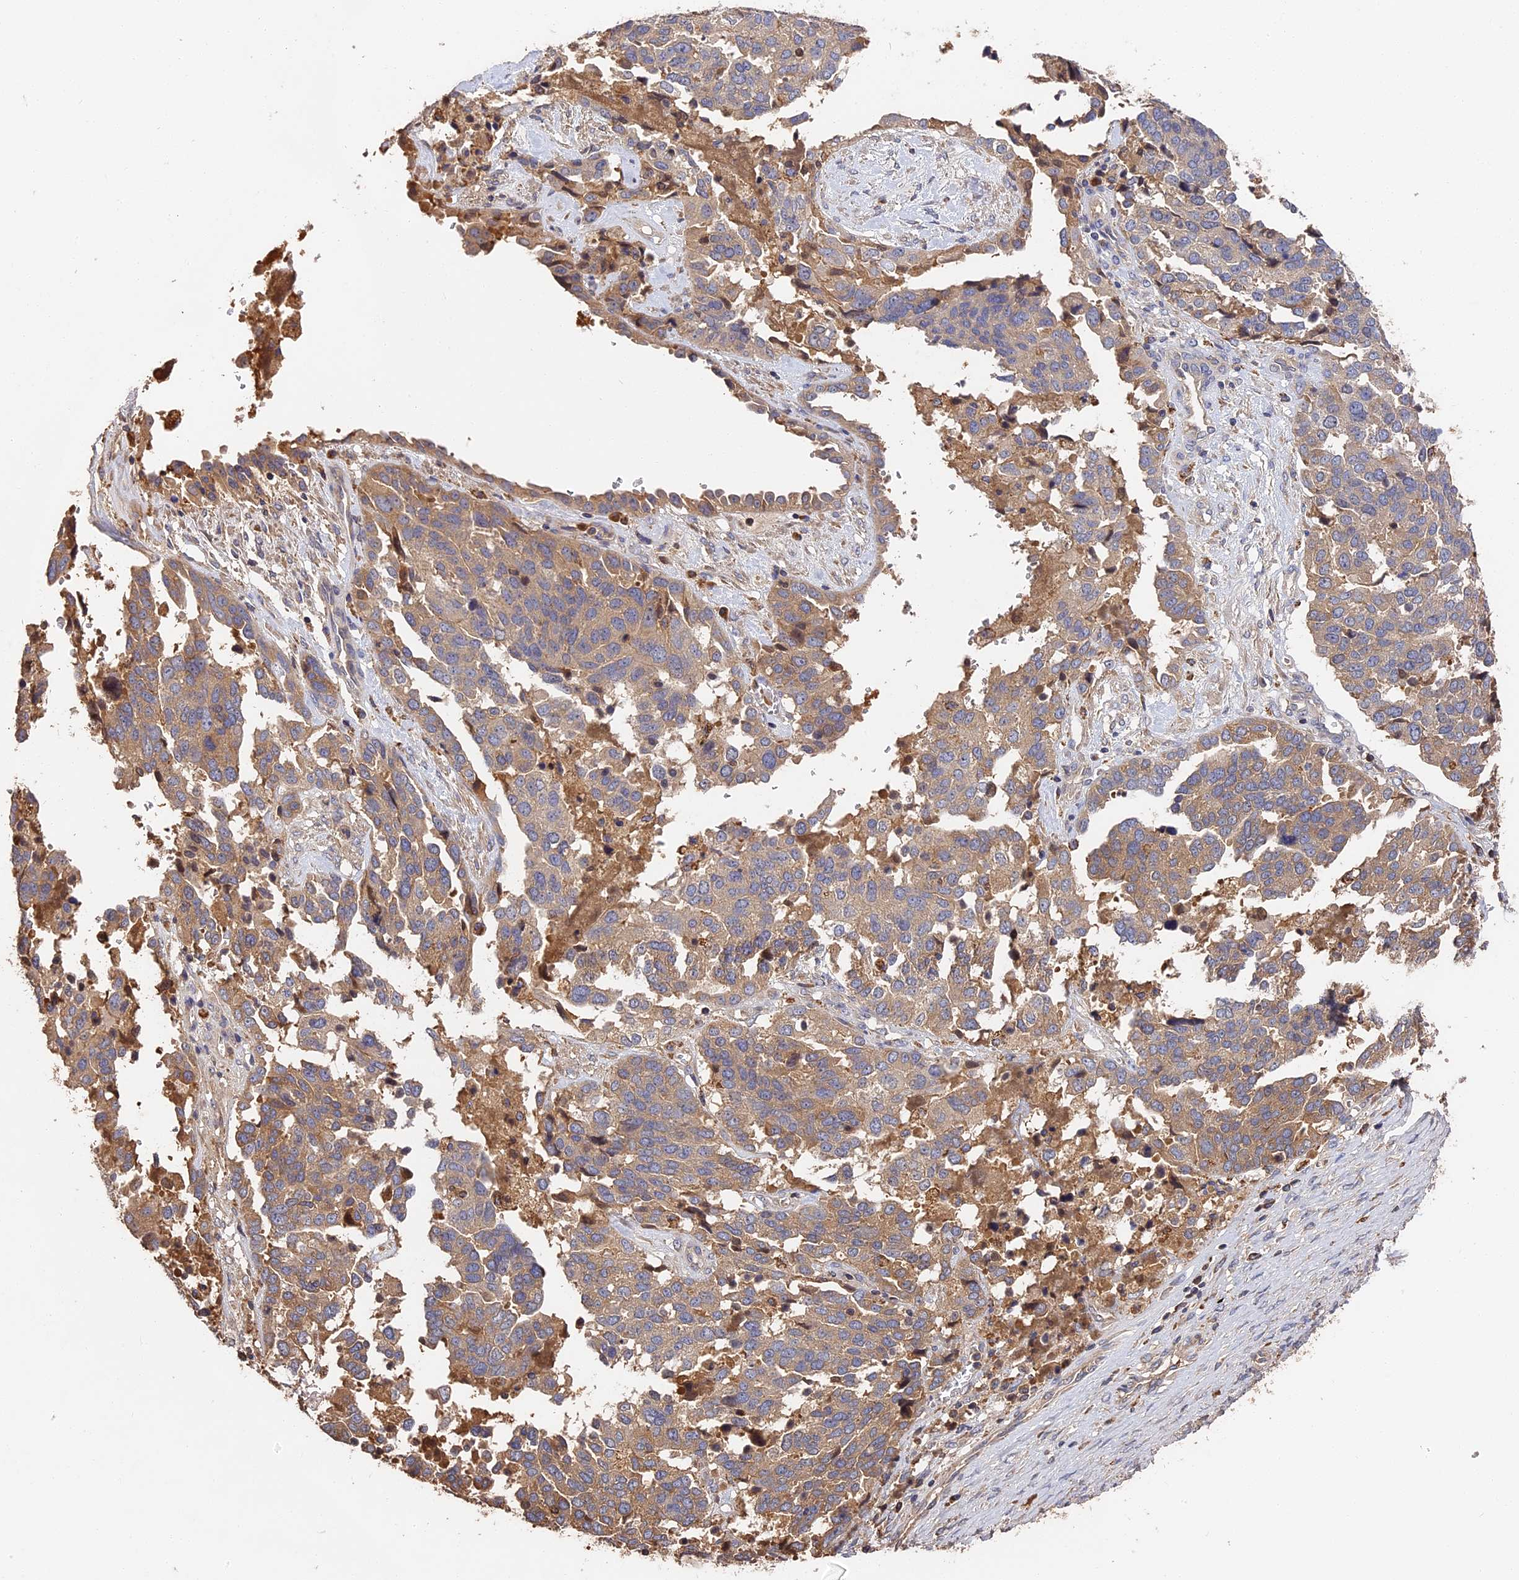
{"staining": {"intensity": "weak", "quantity": "25%-75%", "location": "cytoplasmic/membranous"}, "tissue": "ovarian cancer", "cell_type": "Tumor cells", "image_type": "cancer", "snomed": [{"axis": "morphology", "description": "Cystadenocarcinoma, serous, NOS"}, {"axis": "topography", "description": "Ovary"}], "caption": "This photomicrograph reveals immunohistochemistry staining of human ovarian serous cystadenocarcinoma, with low weak cytoplasmic/membranous expression in approximately 25%-75% of tumor cells.", "gene": "DHRS11", "patient": {"sex": "female", "age": 44}}